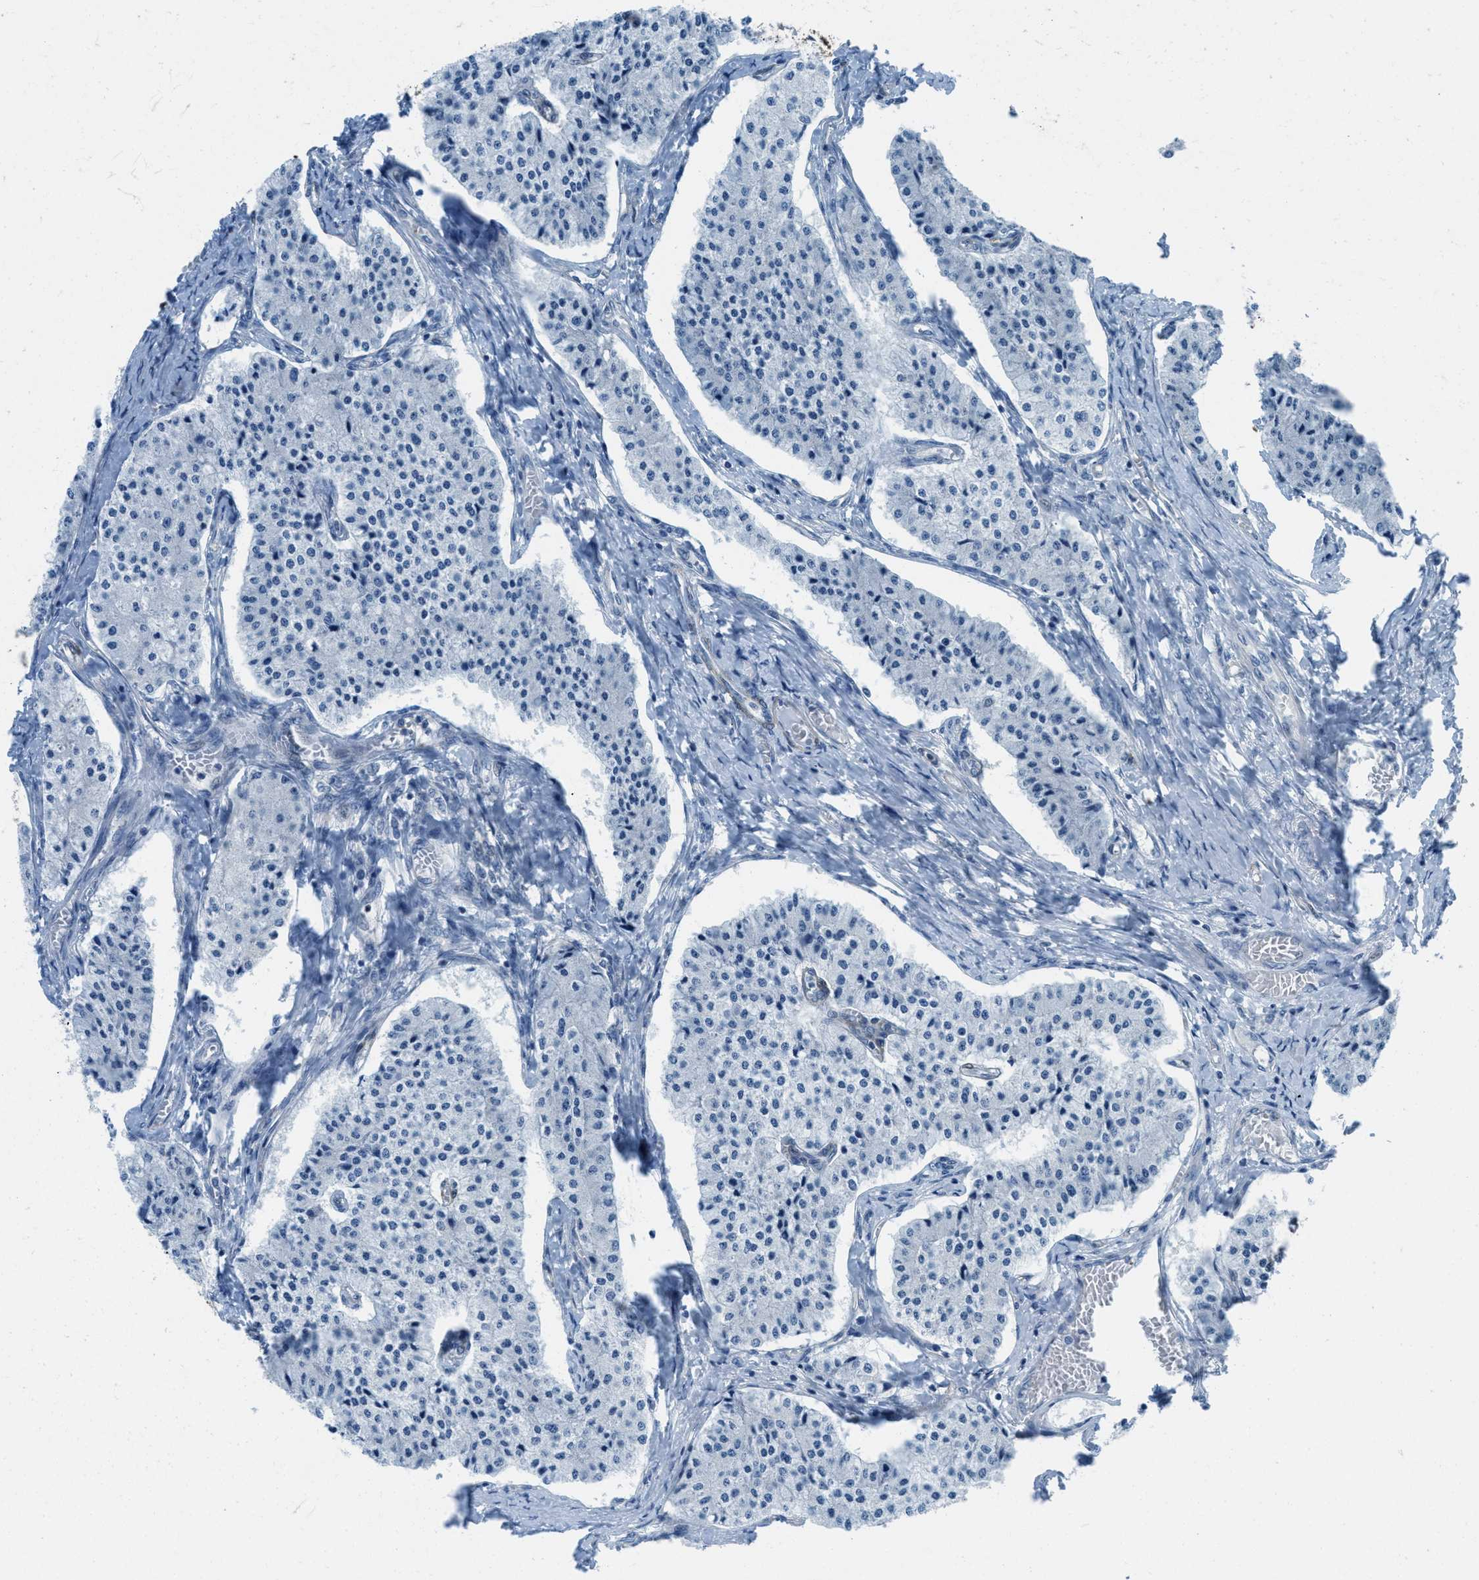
{"staining": {"intensity": "negative", "quantity": "none", "location": "none"}, "tissue": "carcinoid", "cell_type": "Tumor cells", "image_type": "cancer", "snomed": [{"axis": "morphology", "description": "Carcinoid, malignant, NOS"}, {"axis": "topography", "description": "Lung"}], "caption": "Protein analysis of malignant carcinoid reveals no significant staining in tumor cells. (DAB IHC, high magnification).", "gene": "MAPRE2", "patient": {"sex": "male", "age": 60}}